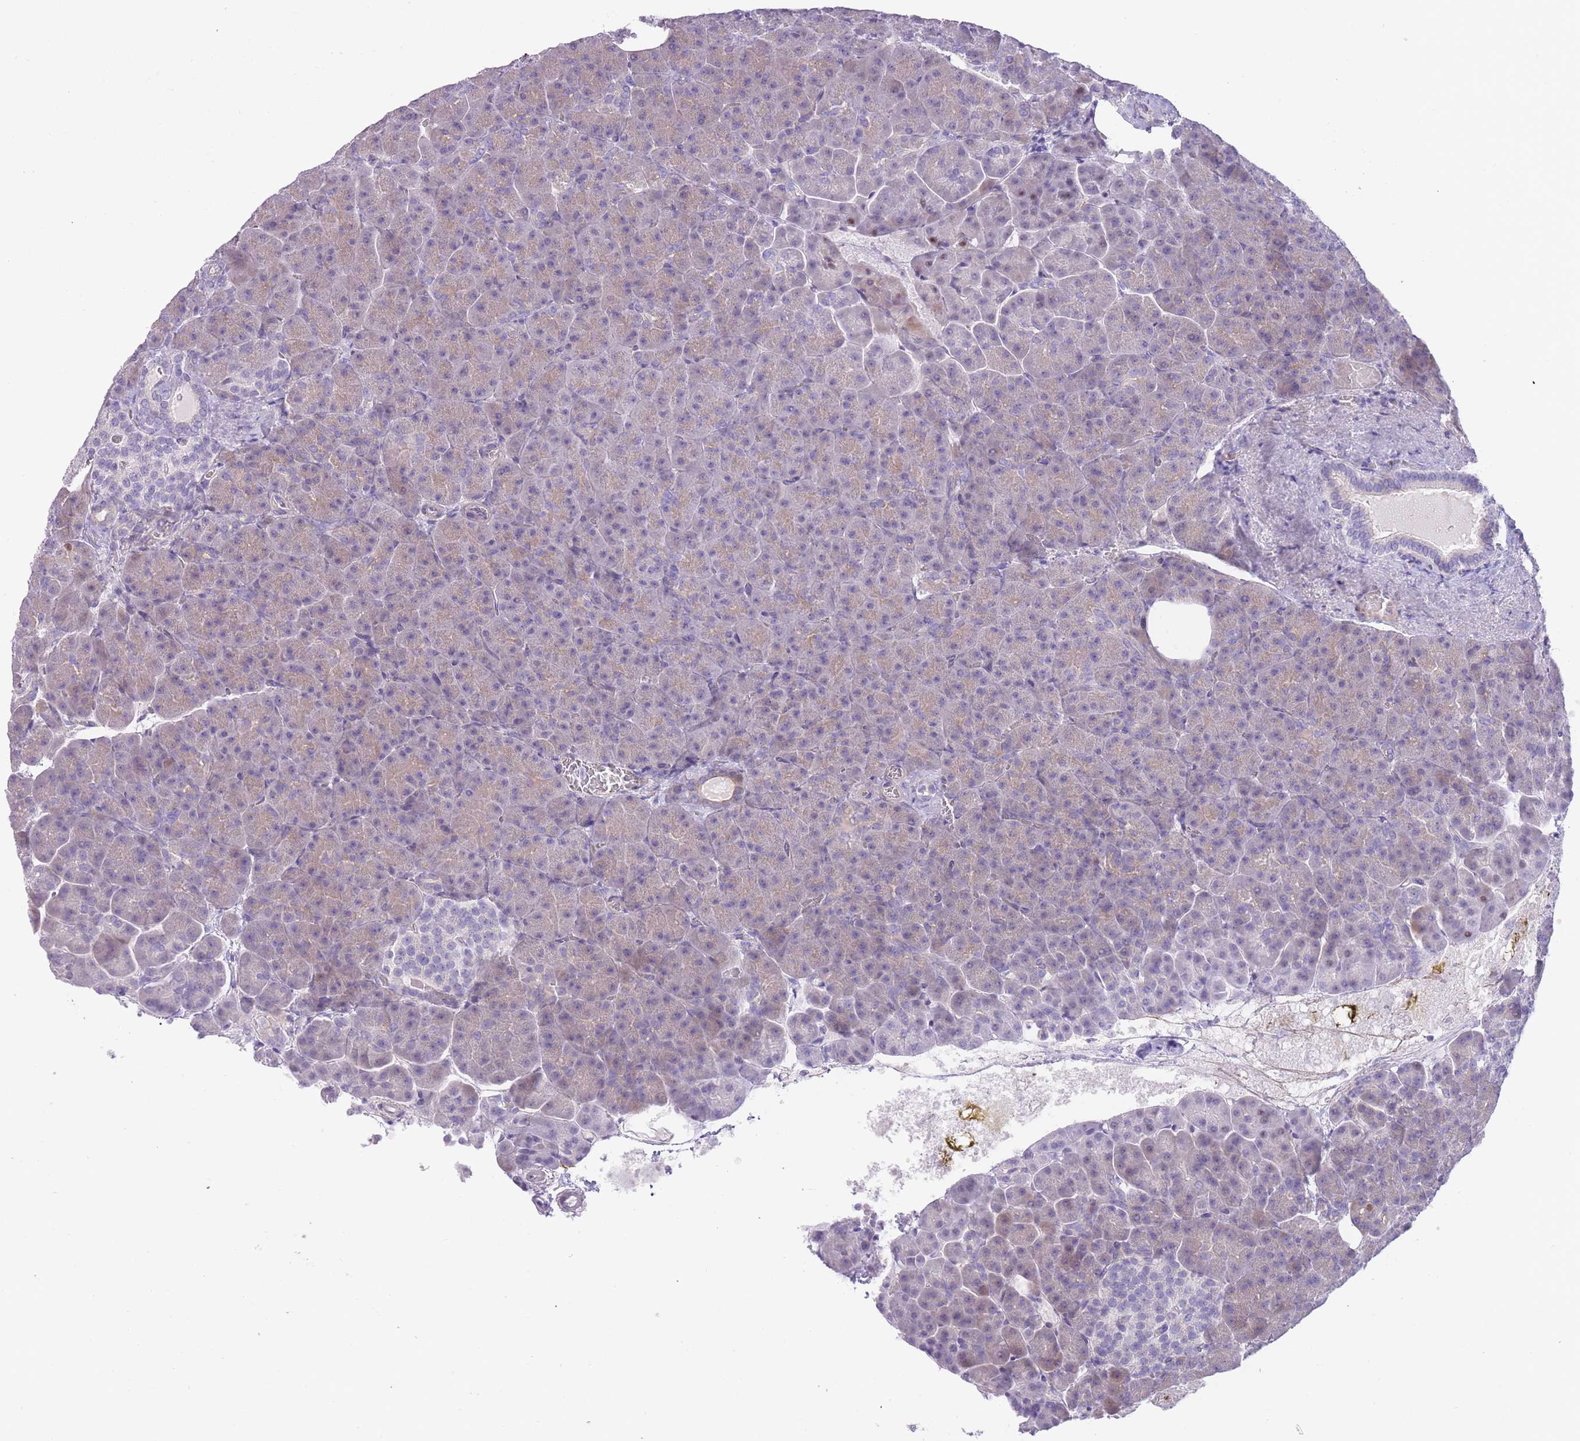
{"staining": {"intensity": "negative", "quantity": "none", "location": "none"}, "tissue": "pancreas", "cell_type": "Exocrine glandular cells", "image_type": "normal", "snomed": [{"axis": "morphology", "description": "Normal tissue, NOS"}, {"axis": "topography", "description": "Pancreas"}], "caption": "Immunohistochemistry of benign pancreas reveals no positivity in exocrine glandular cells.", "gene": "IMPG1", "patient": {"sex": "female", "age": 74}}